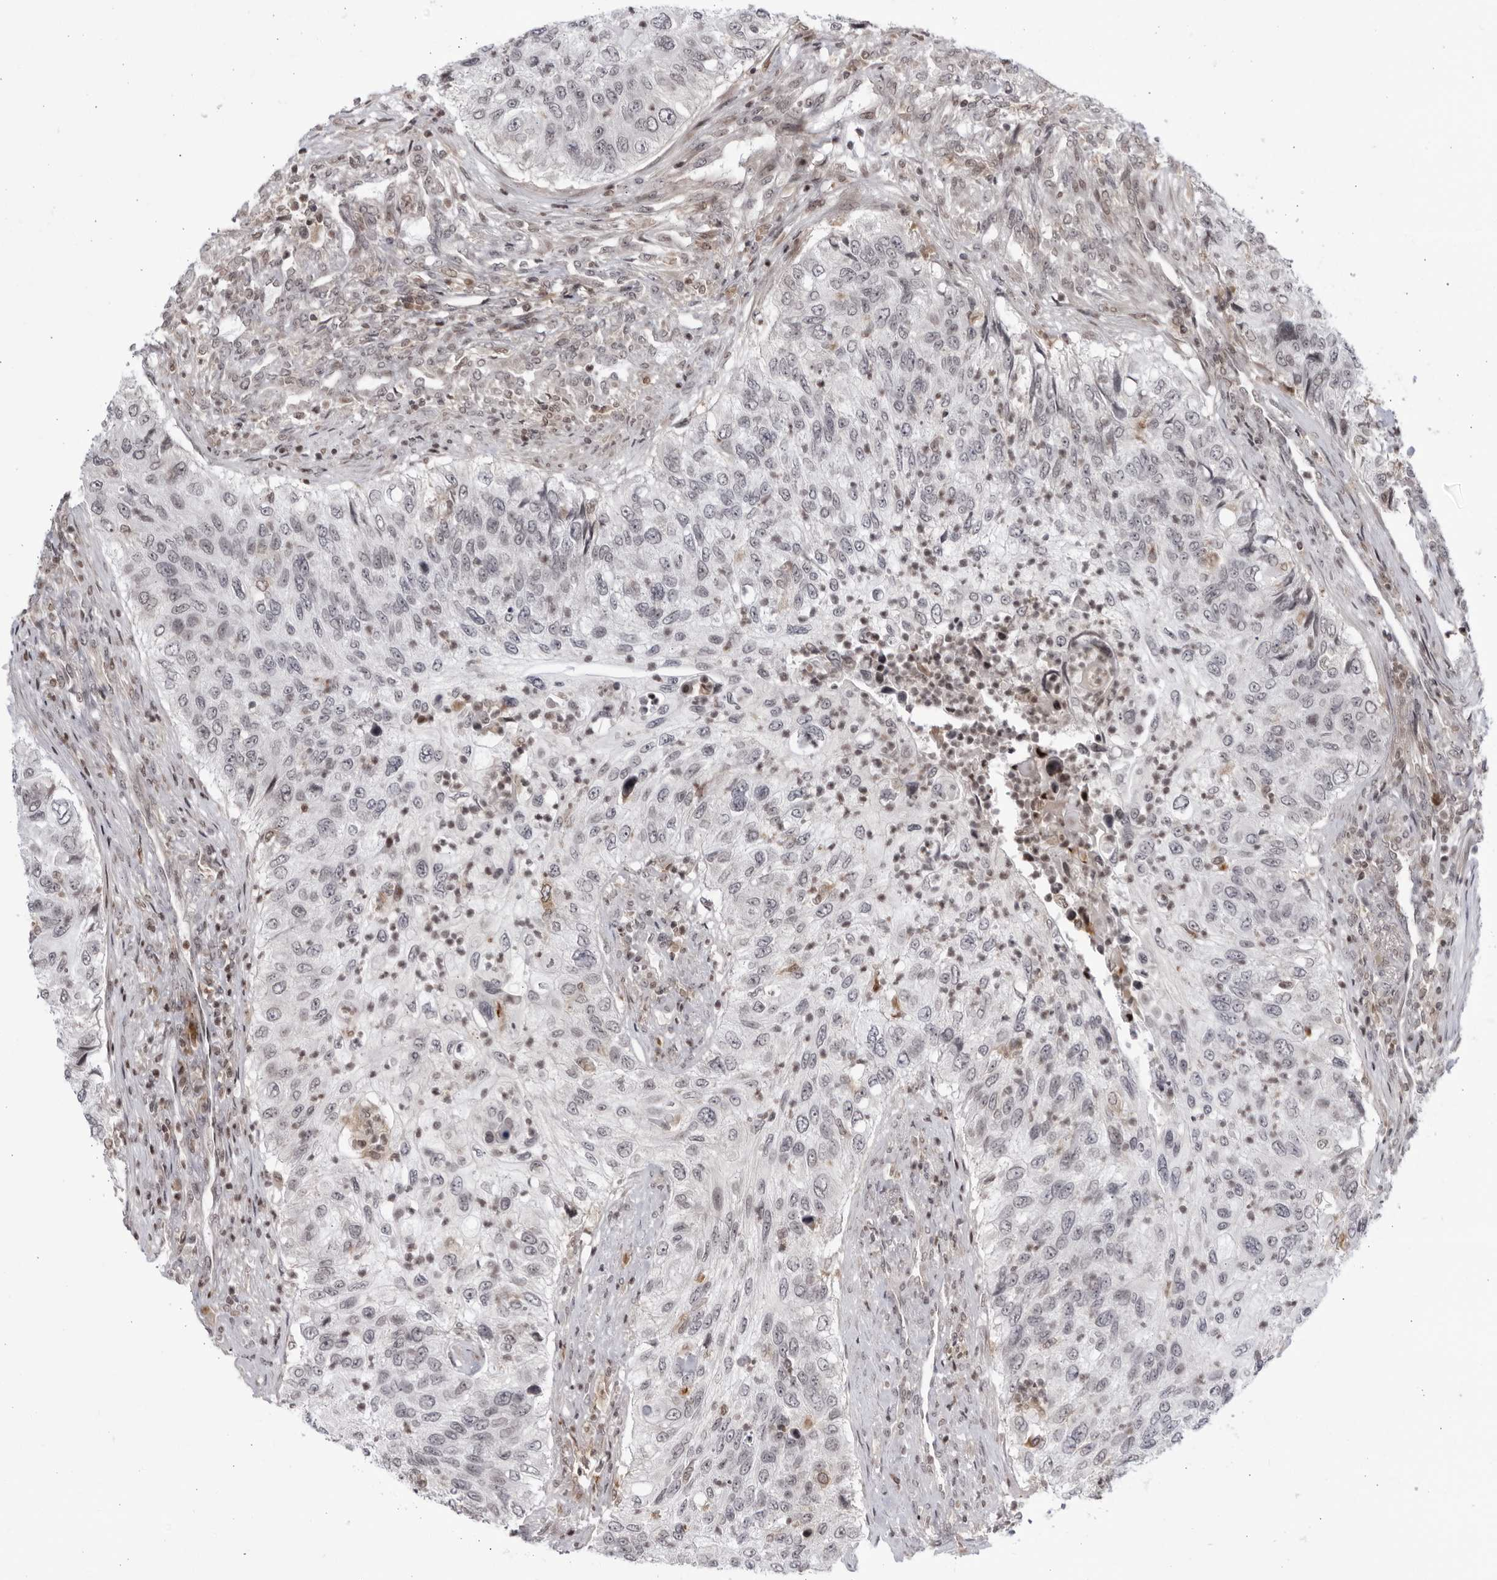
{"staining": {"intensity": "negative", "quantity": "none", "location": "none"}, "tissue": "urothelial cancer", "cell_type": "Tumor cells", "image_type": "cancer", "snomed": [{"axis": "morphology", "description": "Urothelial carcinoma, High grade"}, {"axis": "topography", "description": "Urinary bladder"}], "caption": "High-grade urothelial carcinoma was stained to show a protein in brown. There is no significant expression in tumor cells. (IHC, brightfield microscopy, high magnification).", "gene": "DTL", "patient": {"sex": "female", "age": 60}}